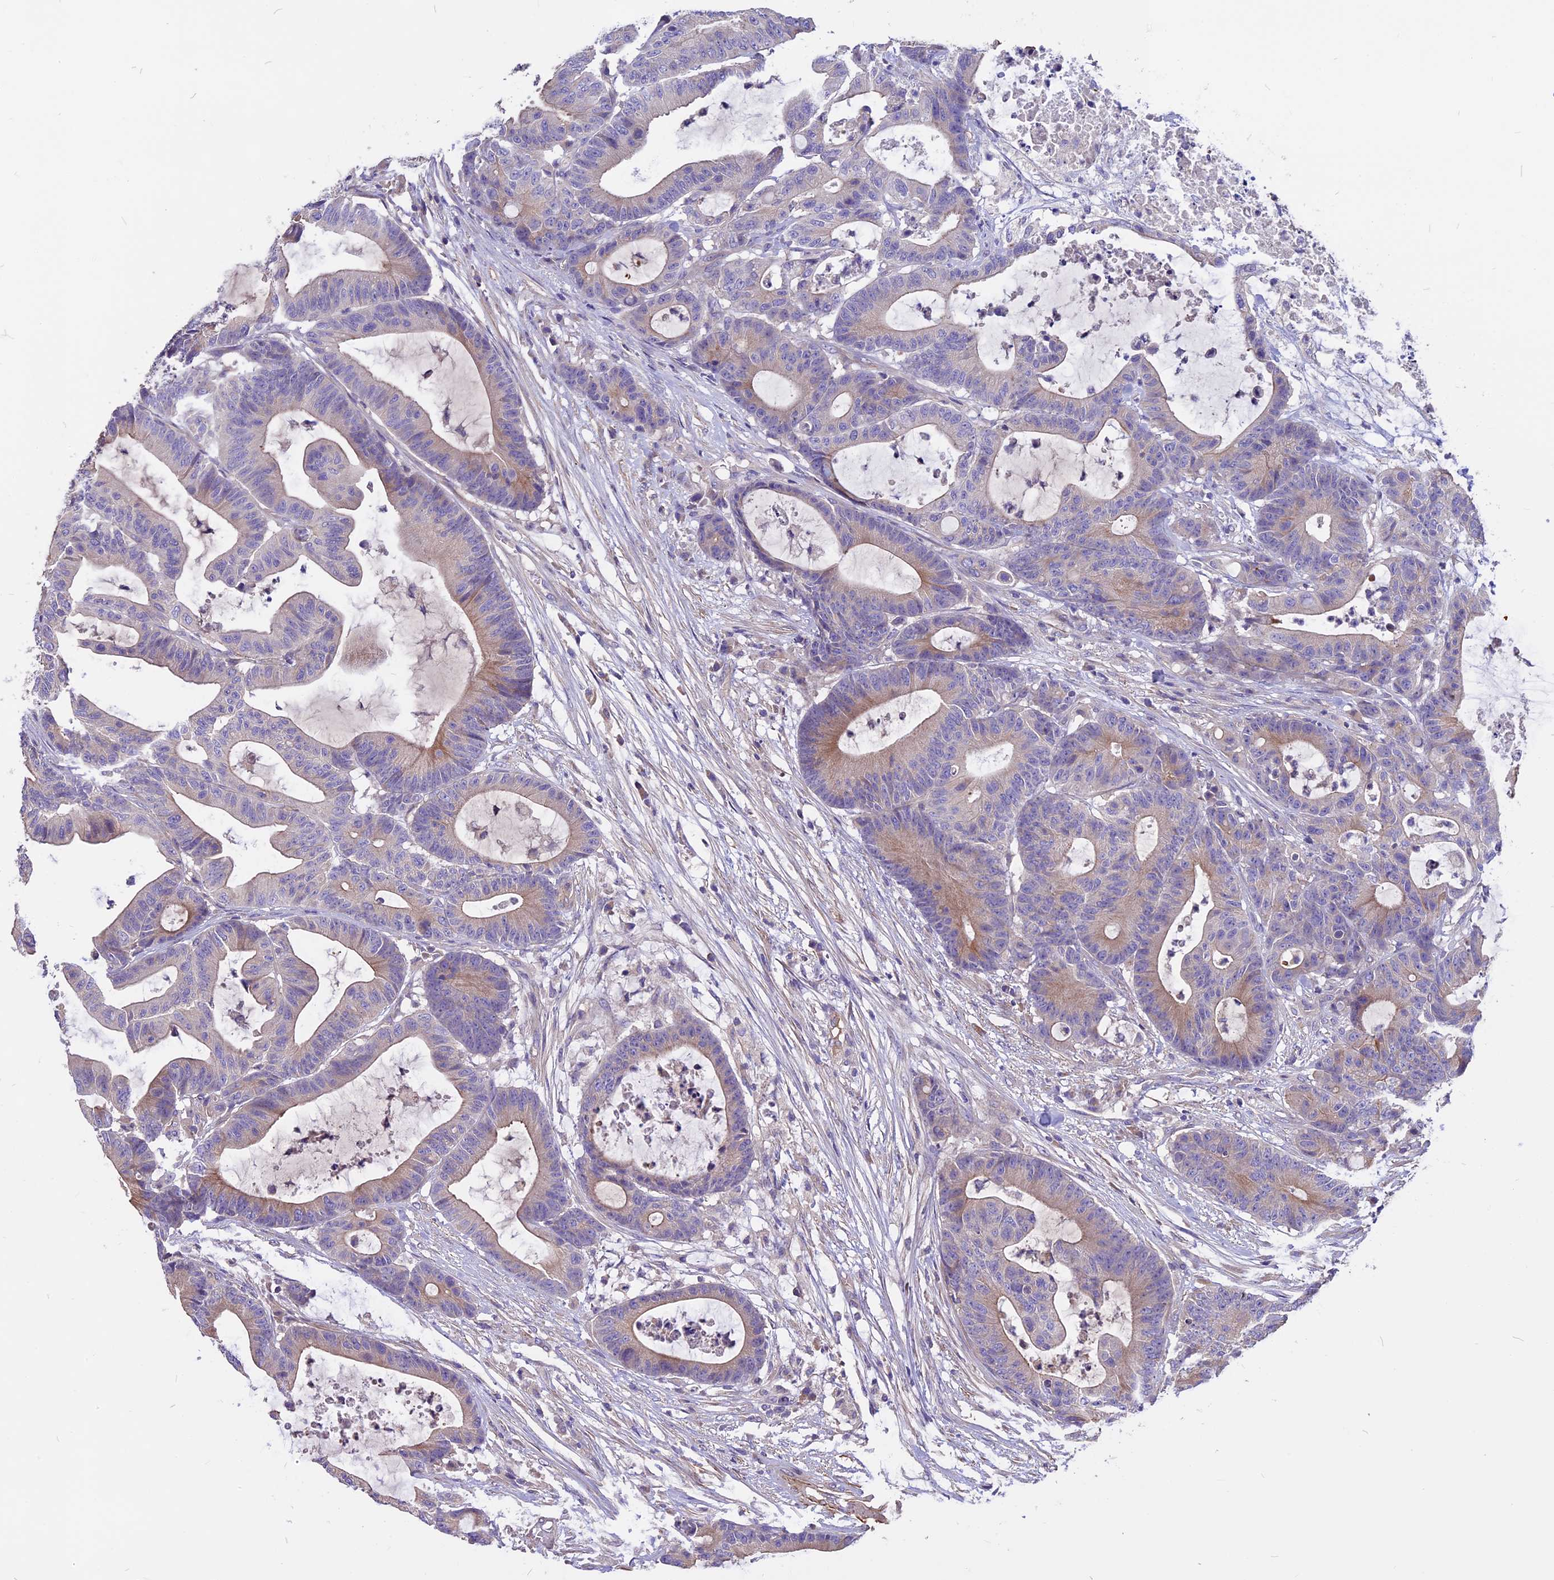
{"staining": {"intensity": "weak", "quantity": "25%-75%", "location": "cytoplasmic/membranous"}, "tissue": "colorectal cancer", "cell_type": "Tumor cells", "image_type": "cancer", "snomed": [{"axis": "morphology", "description": "Adenocarcinoma, NOS"}, {"axis": "topography", "description": "Colon"}], "caption": "DAB (3,3'-diaminobenzidine) immunohistochemical staining of human colorectal adenocarcinoma shows weak cytoplasmic/membranous protein positivity in about 25%-75% of tumor cells. The staining was performed using DAB (3,3'-diaminobenzidine), with brown indicating positive protein expression. Nuclei are stained blue with hematoxylin.", "gene": "ANO3", "patient": {"sex": "female", "age": 84}}